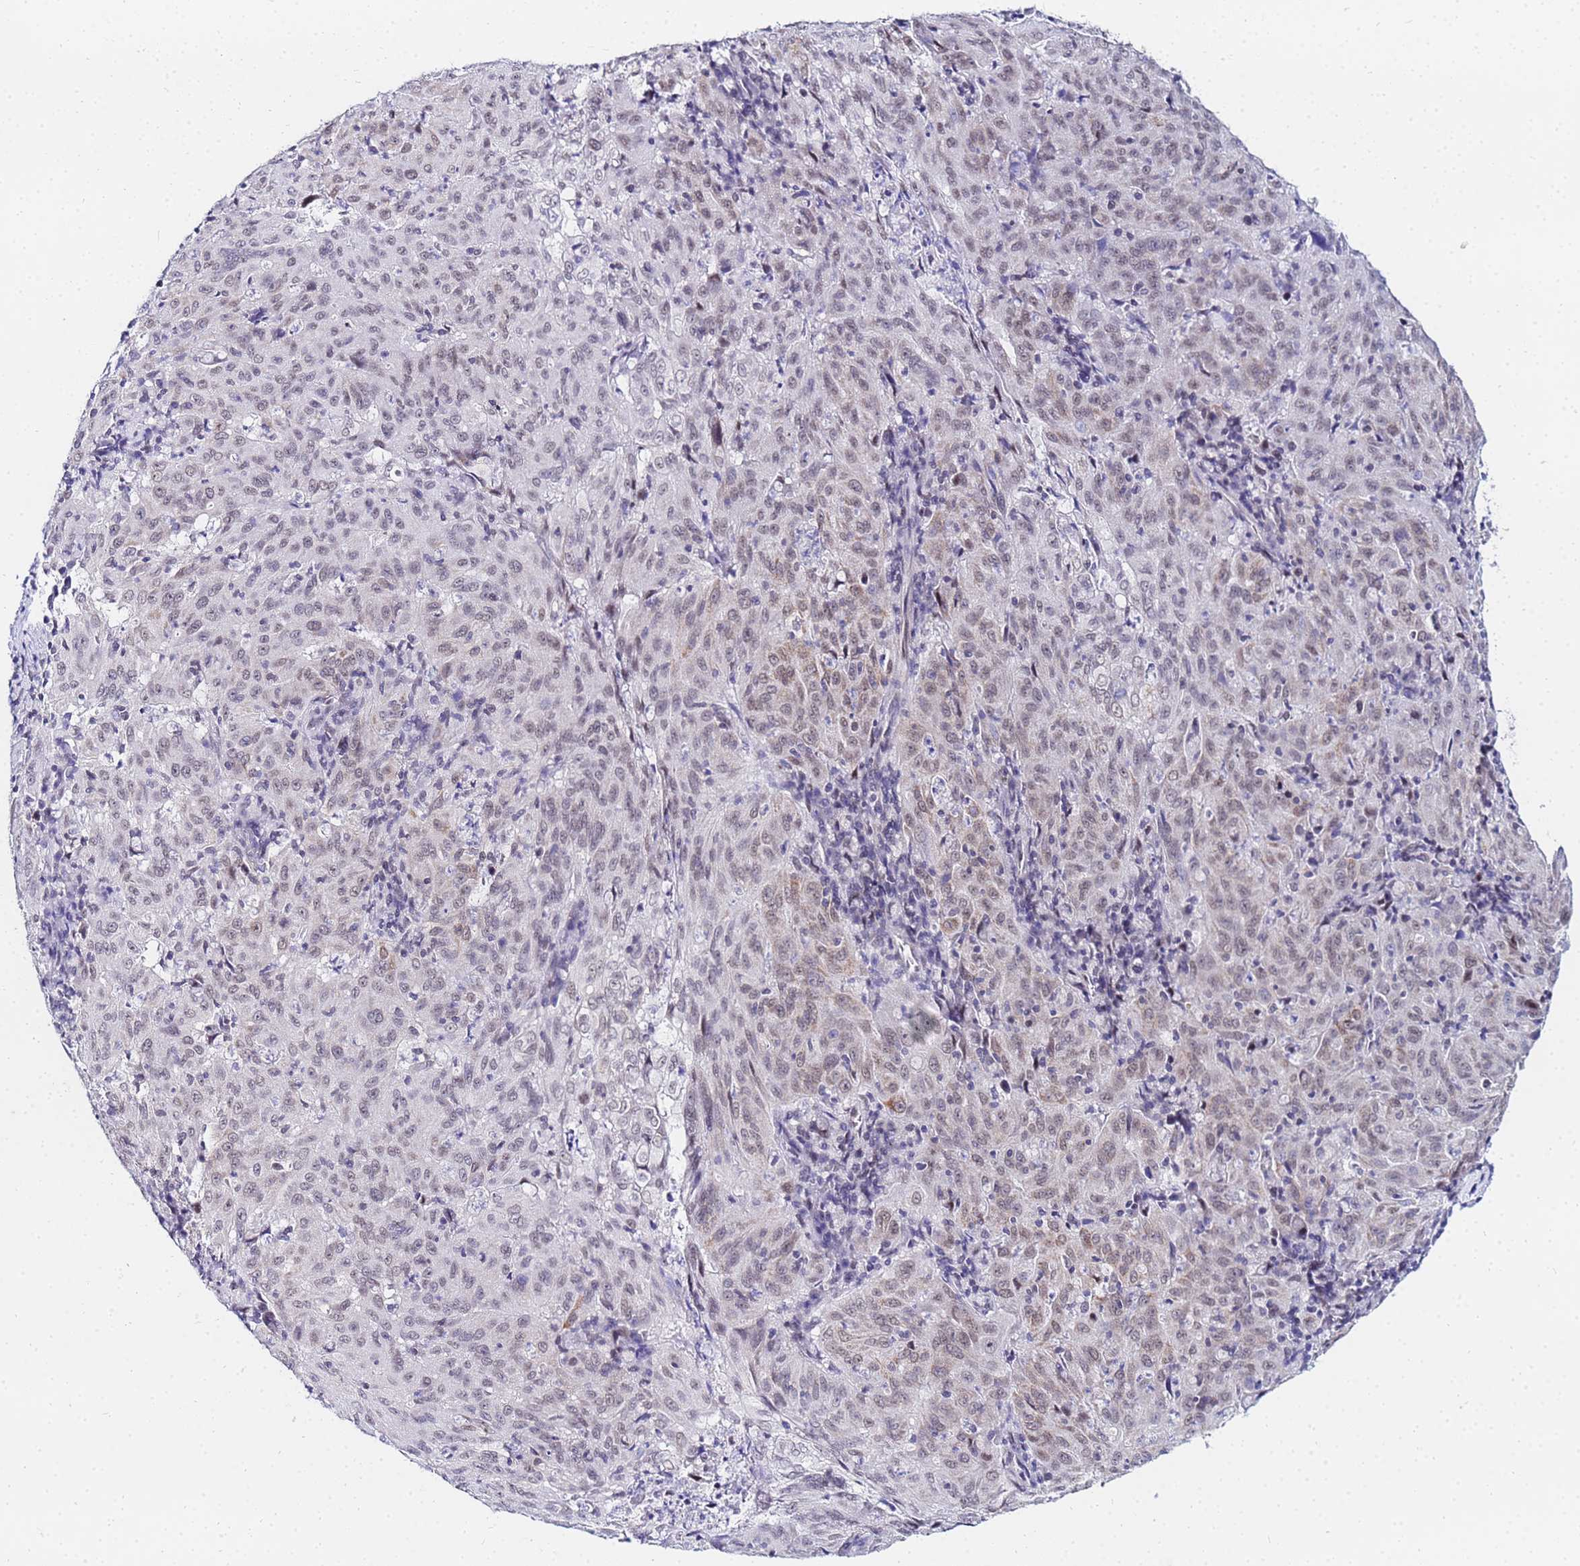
{"staining": {"intensity": "weak", "quantity": "<25%", "location": "cytoplasmic/membranous"}, "tissue": "pancreatic cancer", "cell_type": "Tumor cells", "image_type": "cancer", "snomed": [{"axis": "morphology", "description": "Adenocarcinoma, NOS"}, {"axis": "topography", "description": "Pancreas"}], "caption": "A micrograph of human pancreatic adenocarcinoma is negative for staining in tumor cells. Nuclei are stained in blue.", "gene": "CKMT1A", "patient": {"sex": "male", "age": 63}}